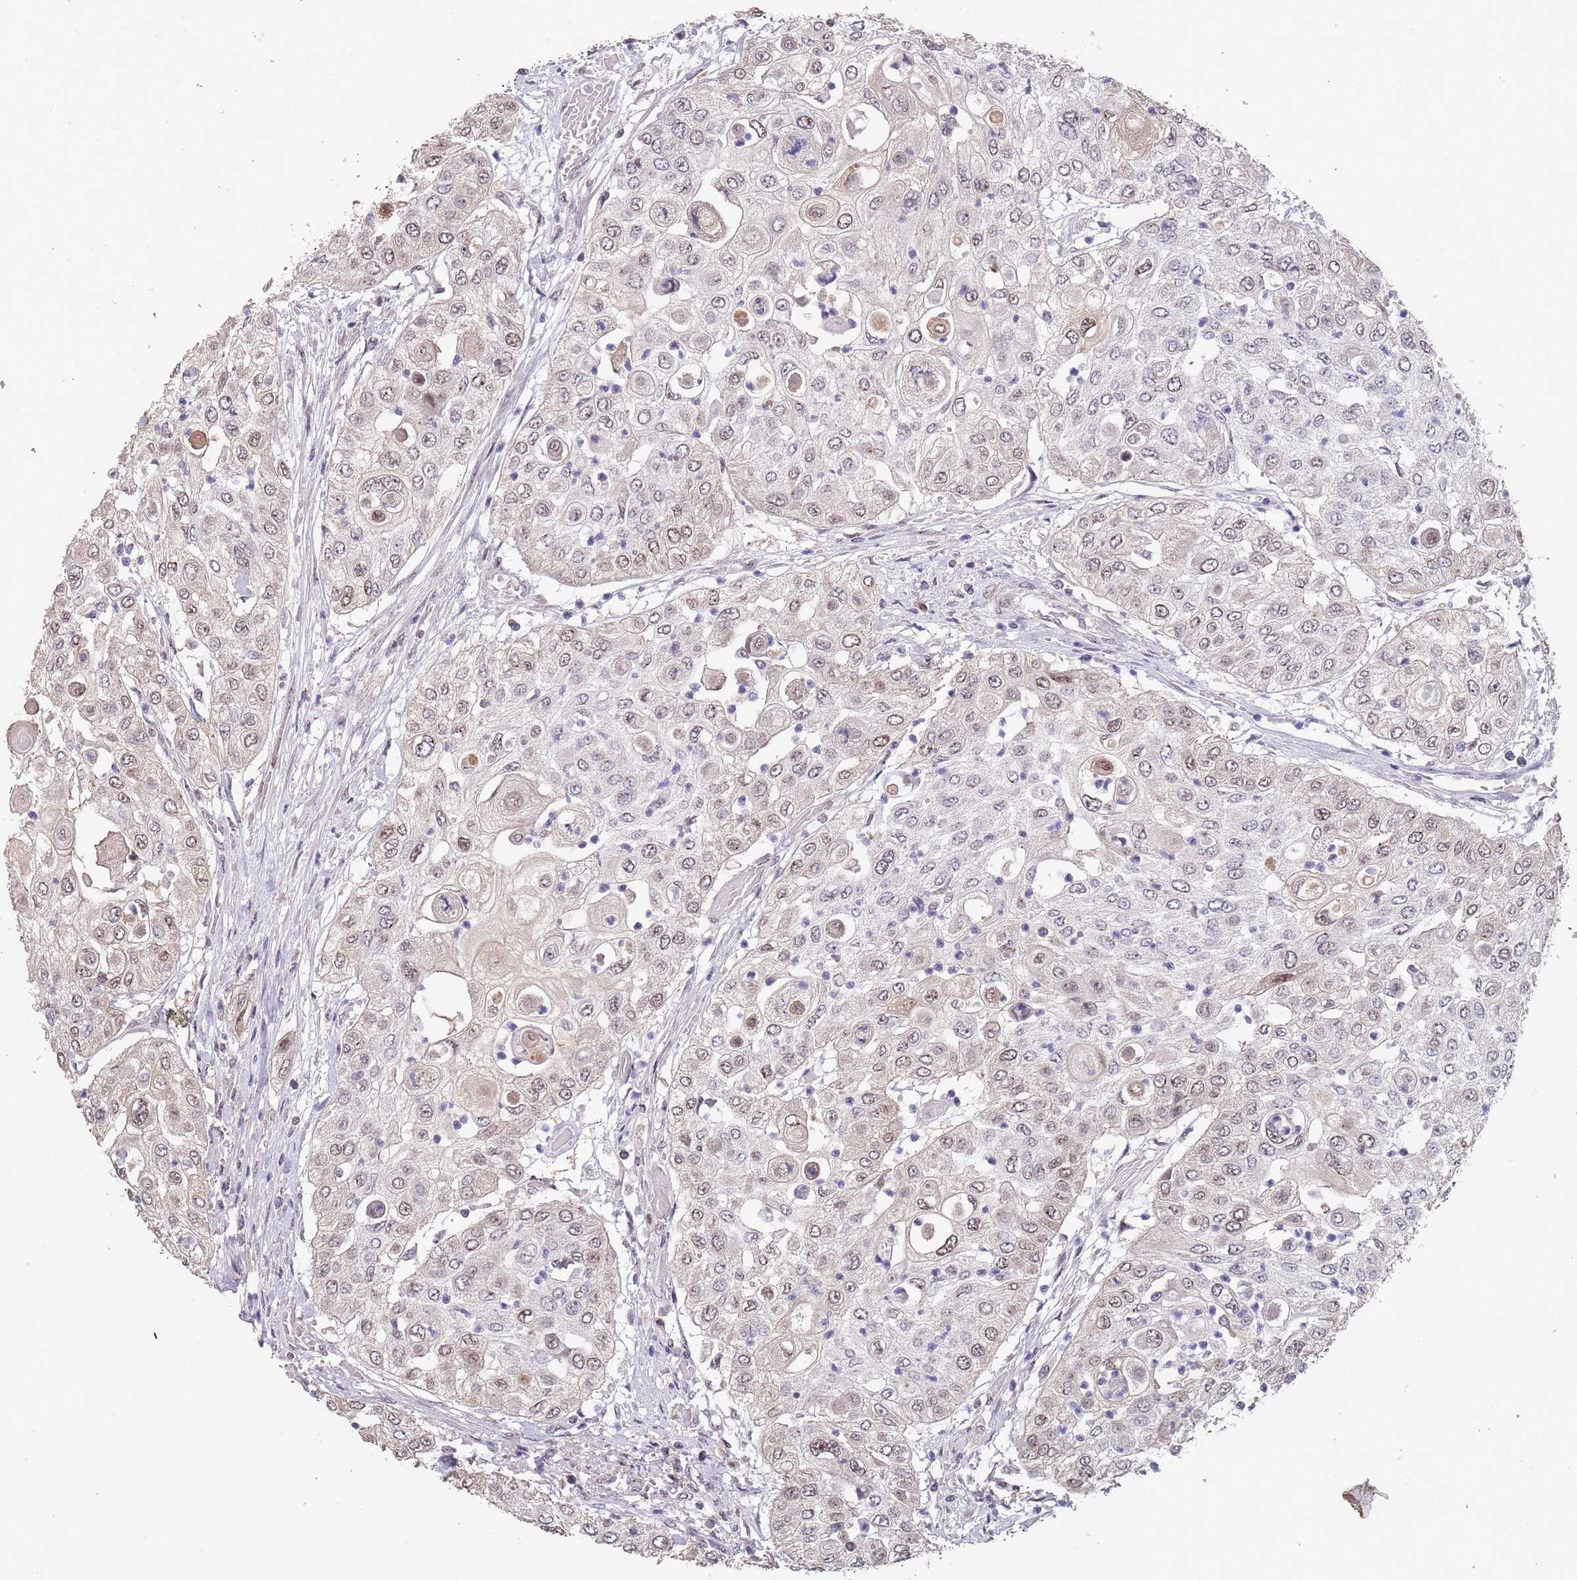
{"staining": {"intensity": "weak", "quantity": "25%-75%", "location": "nuclear"}, "tissue": "urothelial cancer", "cell_type": "Tumor cells", "image_type": "cancer", "snomed": [{"axis": "morphology", "description": "Urothelial carcinoma, High grade"}, {"axis": "topography", "description": "Urinary bladder"}], "caption": "Urothelial carcinoma (high-grade) was stained to show a protein in brown. There is low levels of weak nuclear positivity in approximately 25%-75% of tumor cells.", "gene": "CIZ1", "patient": {"sex": "female", "age": 79}}